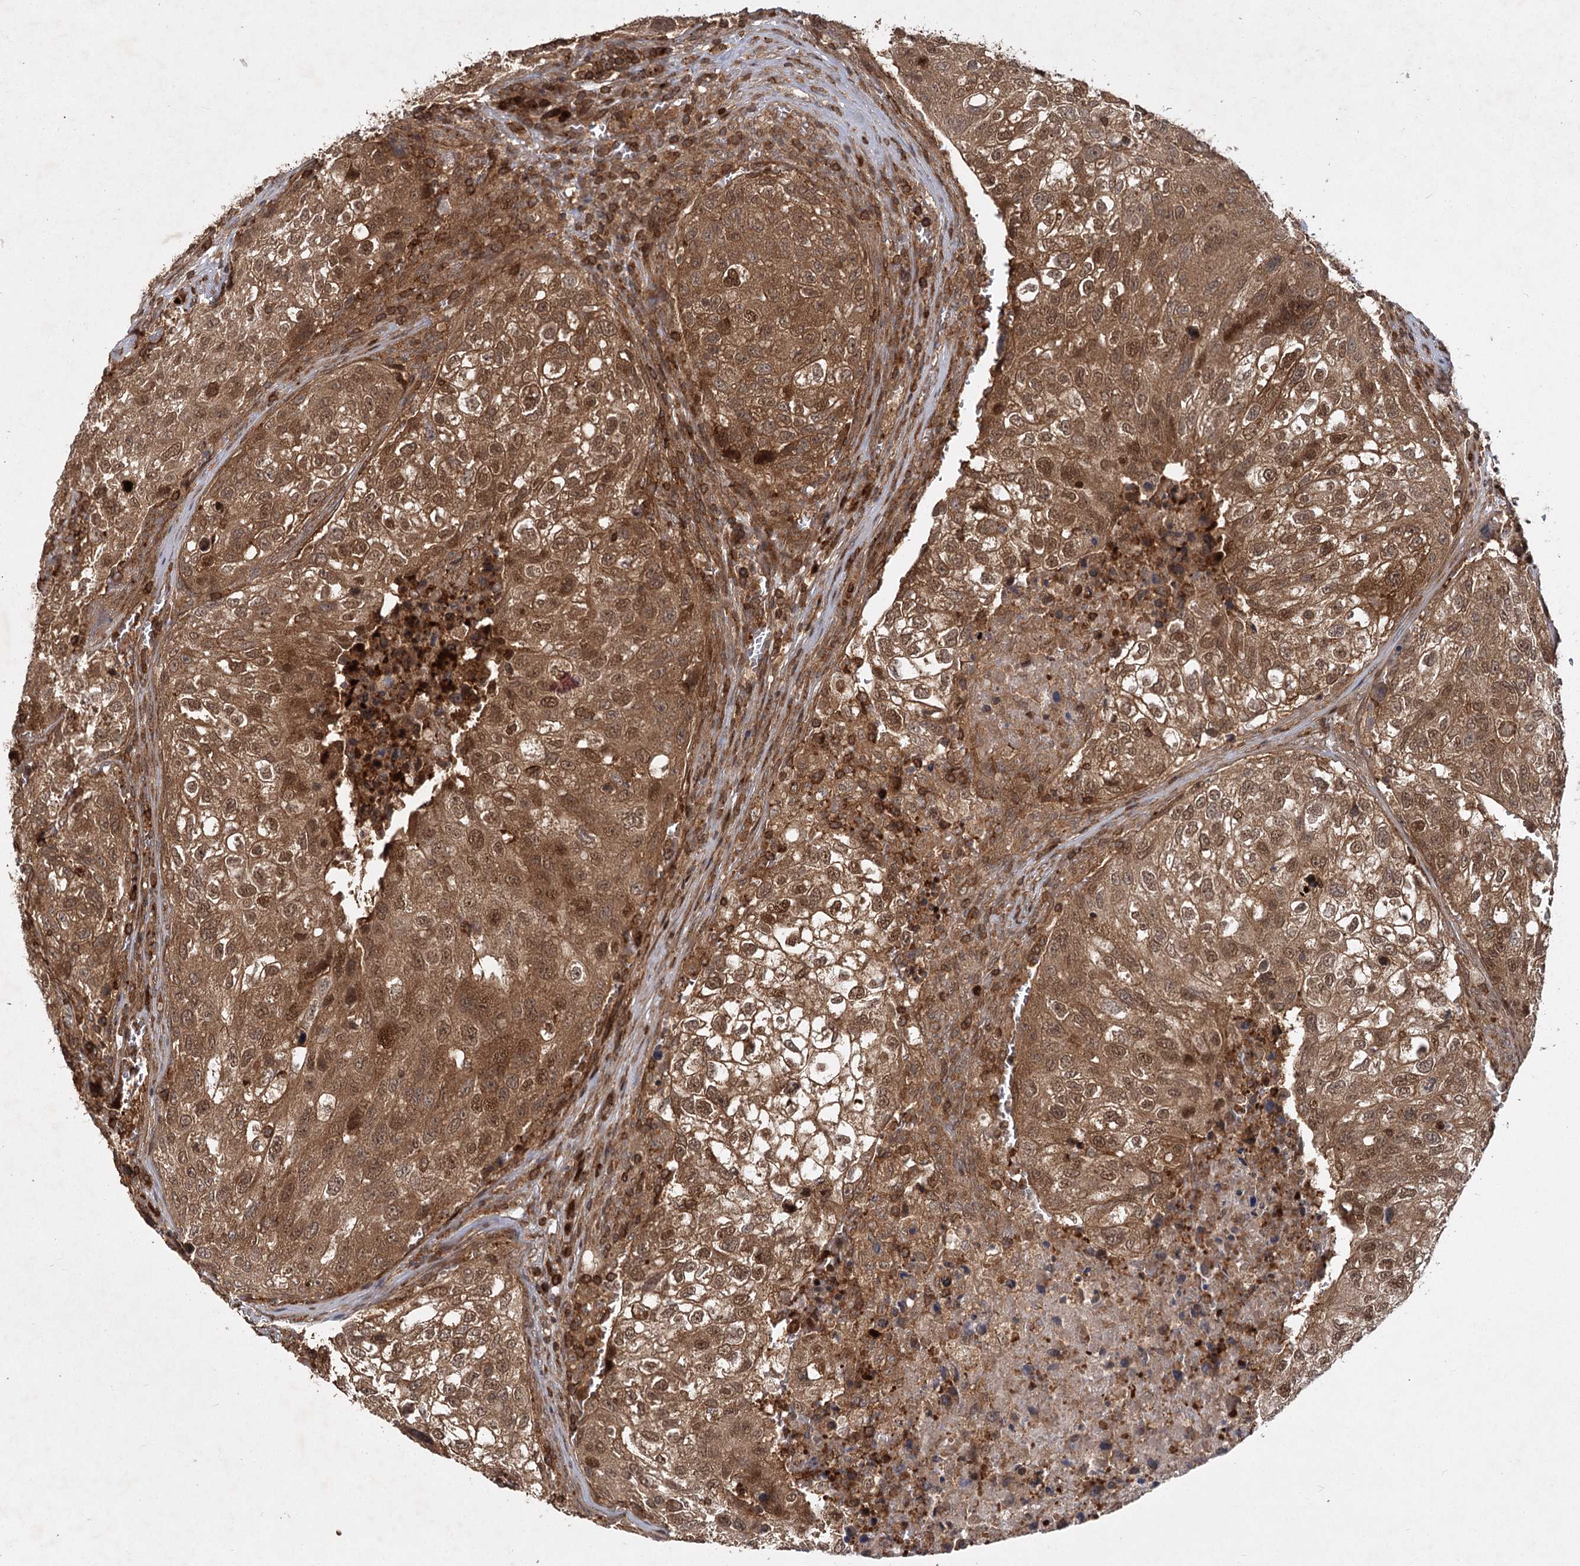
{"staining": {"intensity": "moderate", "quantity": ">75%", "location": "cytoplasmic/membranous,nuclear"}, "tissue": "urothelial cancer", "cell_type": "Tumor cells", "image_type": "cancer", "snomed": [{"axis": "morphology", "description": "Urothelial carcinoma, High grade"}, {"axis": "topography", "description": "Lymph node"}, {"axis": "topography", "description": "Urinary bladder"}], "caption": "Tumor cells demonstrate medium levels of moderate cytoplasmic/membranous and nuclear staining in about >75% of cells in human urothelial carcinoma (high-grade). (DAB (3,3'-diaminobenzidine) = brown stain, brightfield microscopy at high magnification).", "gene": "MDFIC", "patient": {"sex": "male", "age": 51}}